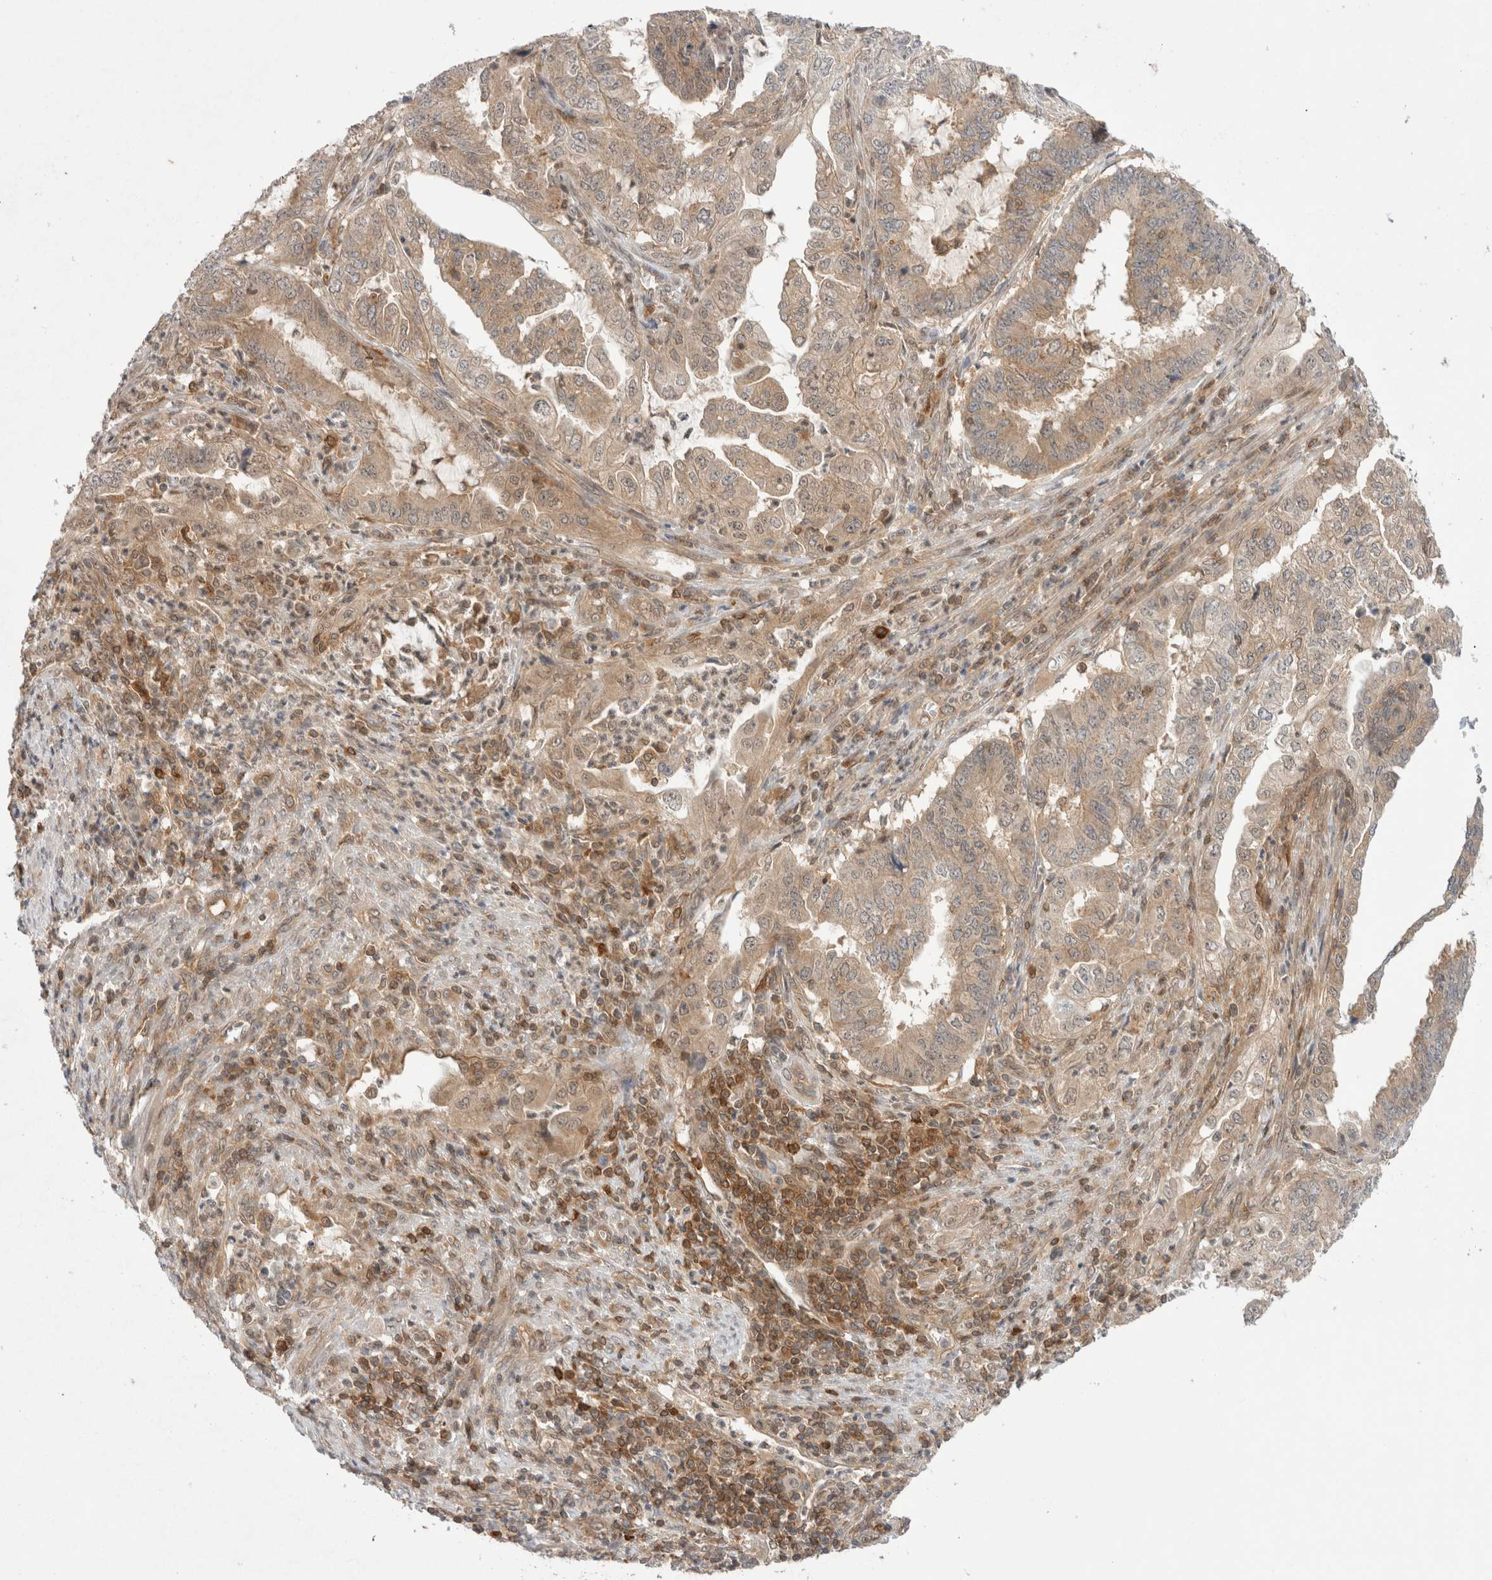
{"staining": {"intensity": "weak", "quantity": ">75%", "location": "cytoplasmic/membranous"}, "tissue": "endometrial cancer", "cell_type": "Tumor cells", "image_type": "cancer", "snomed": [{"axis": "morphology", "description": "Adenocarcinoma, NOS"}, {"axis": "topography", "description": "Endometrium"}], "caption": "The immunohistochemical stain labels weak cytoplasmic/membranous positivity in tumor cells of endometrial cancer tissue.", "gene": "NFKB1", "patient": {"sex": "female", "age": 51}}